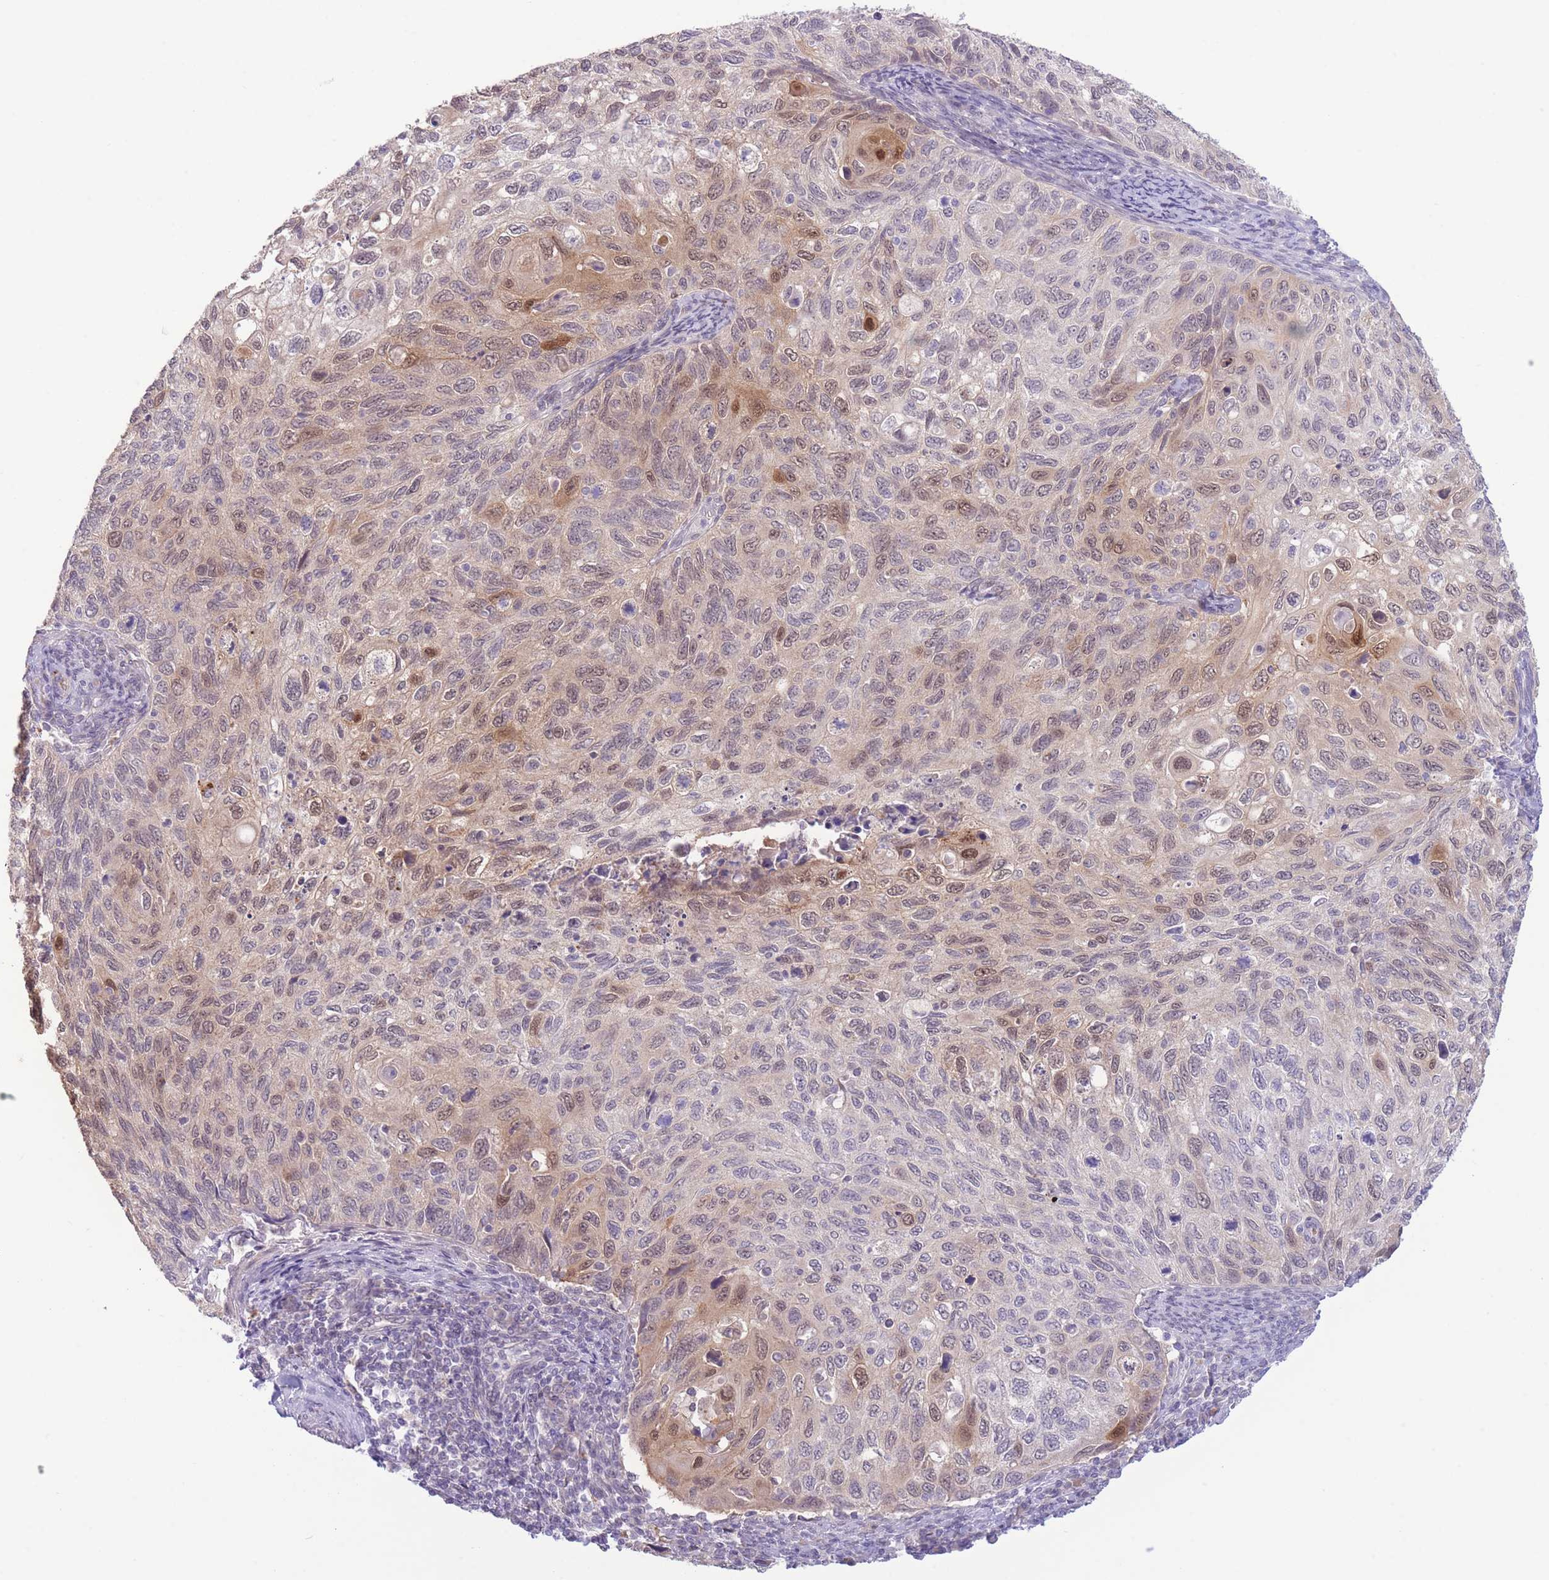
{"staining": {"intensity": "moderate", "quantity": "<25%", "location": "cytoplasmic/membranous,nuclear"}, "tissue": "cervical cancer", "cell_type": "Tumor cells", "image_type": "cancer", "snomed": [{"axis": "morphology", "description": "Squamous cell carcinoma, NOS"}, {"axis": "topography", "description": "Cervix"}], "caption": "An immunohistochemistry (IHC) micrograph of neoplastic tissue is shown. Protein staining in brown highlights moderate cytoplasmic/membranous and nuclear positivity in squamous cell carcinoma (cervical) within tumor cells. The protein of interest is stained brown, and the nuclei are stained in blue (DAB IHC with brightfield microscopy, high magnification).", "gene": "FBXO46", "patient": {"sex": "female", "age": 70}}